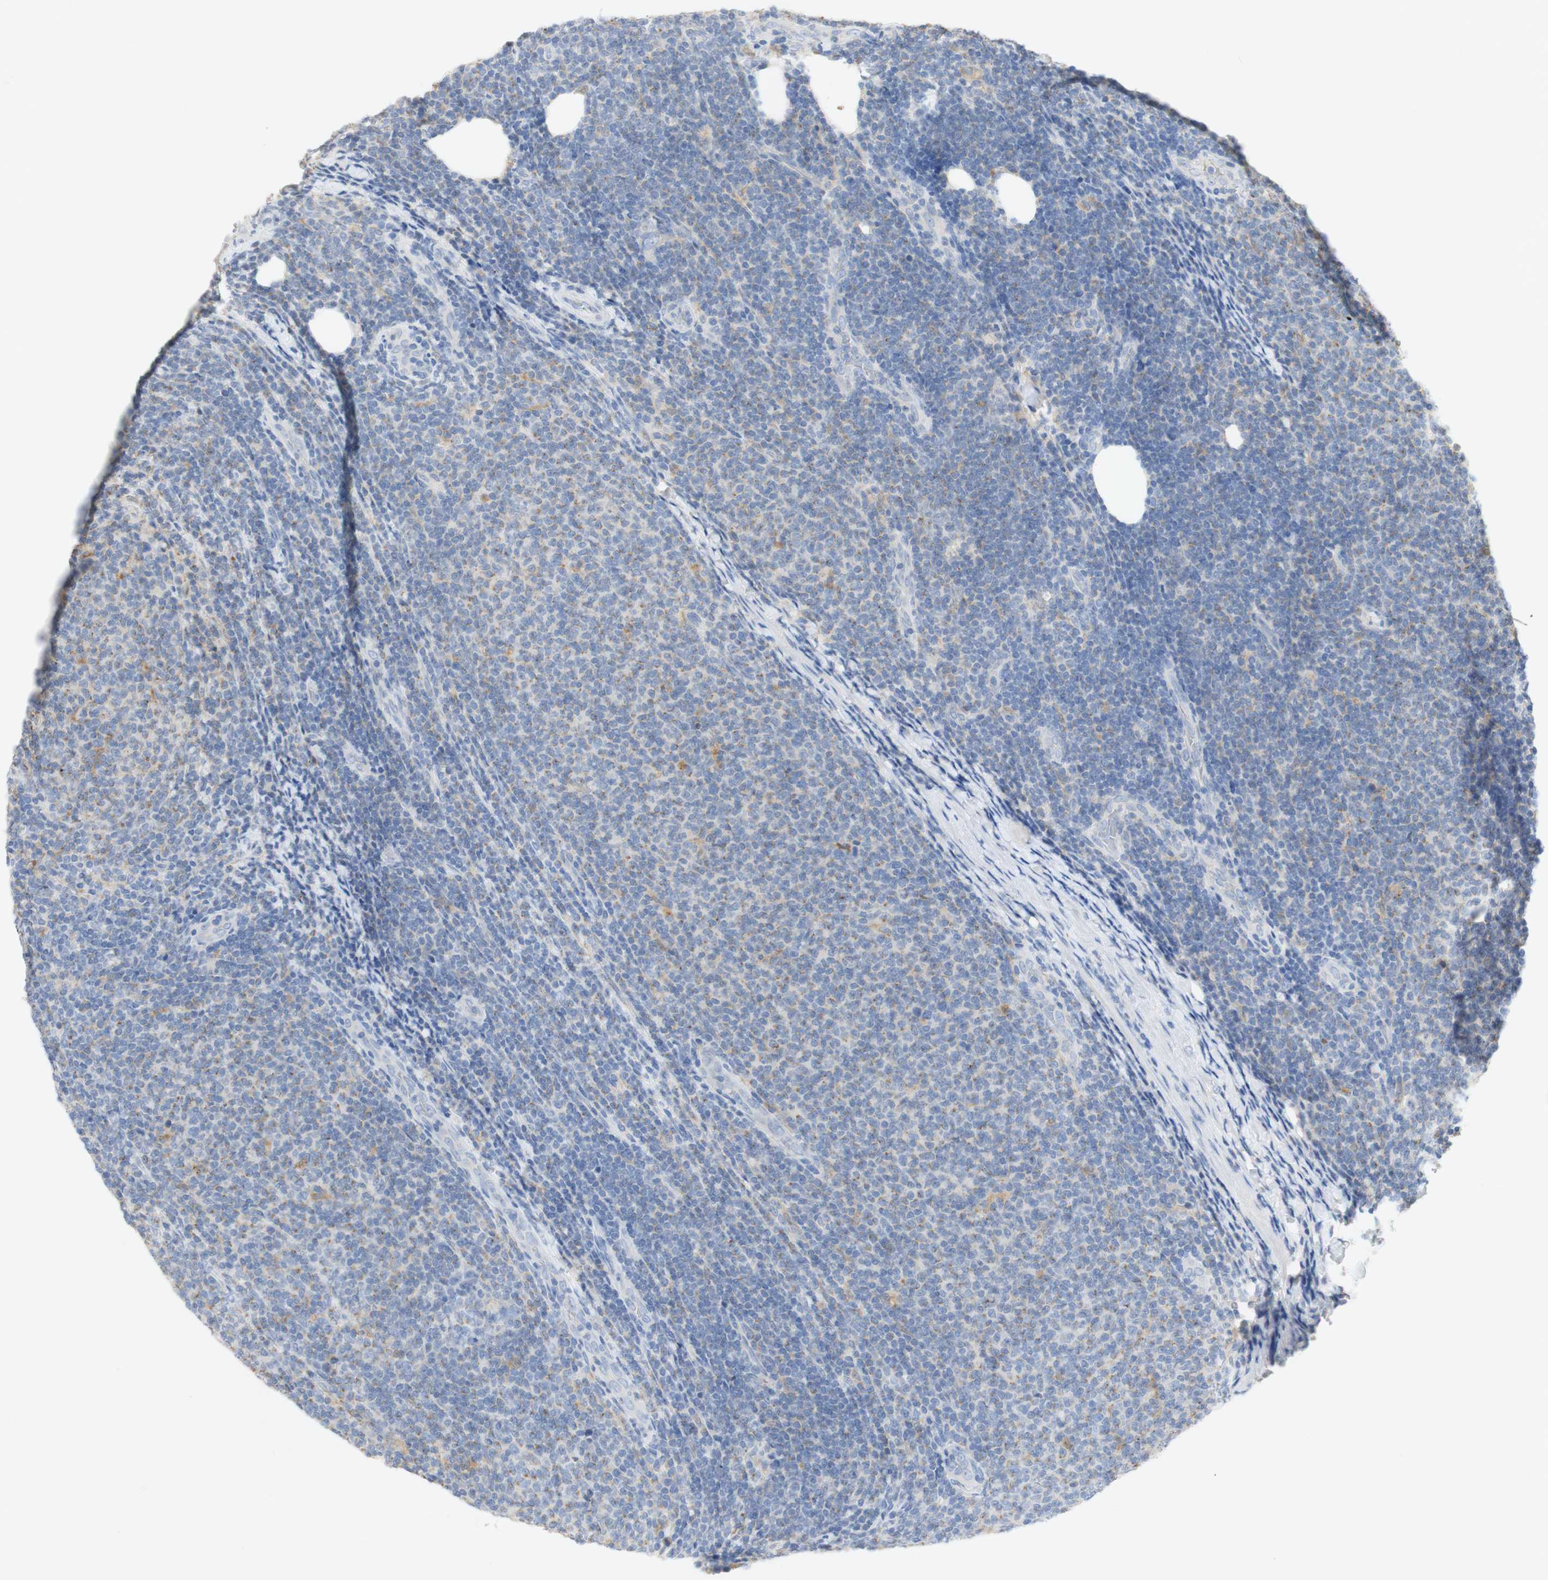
{"staining": {"intensity": "negative", "quantity": "none", "location": "none"}, "tissue": "lymphoma", "cell_type": "Tumor cells", "image_type": "cancer", "snomed": [{"axis": "morphology", "description": "Malignant lymphoma, non-Hodgkin's type, Low grade"}, {"axis": "topography", "description": "Lymph node"}], "caption": "Lymphoma was stained to show a protein in brown. There is no significant staining in tumor cells.", "gene": "EPO", "patient": {"sex": "male", "age": 66}}